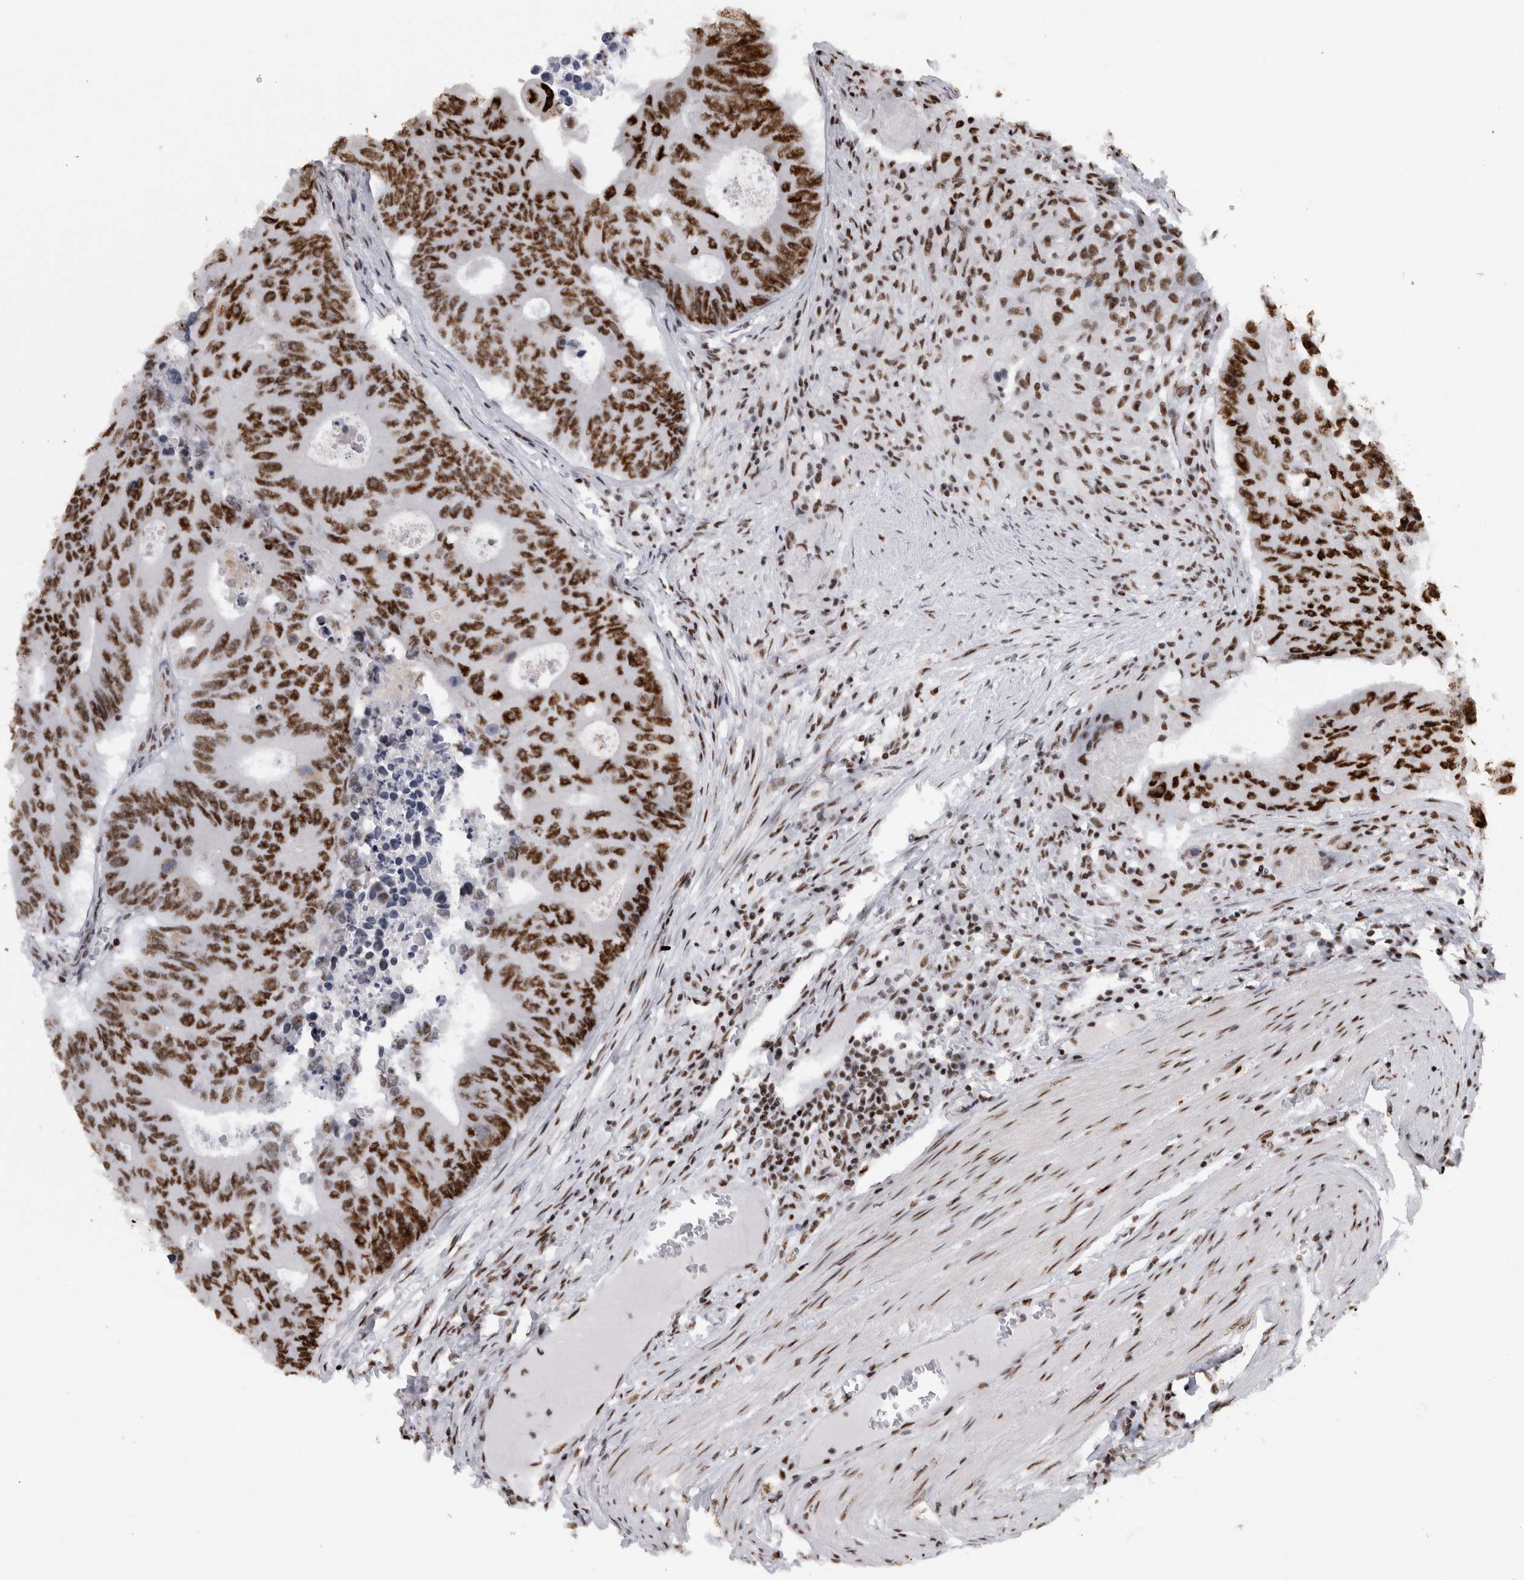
{"staining": {"intensity": "strong", "quantity": ">75%", "location": "nuclear"}, "tissue": "colorectal cancer", "cell_type": "Tumor cells", "image_type": "cancer", "snomed": [{"axis": "morphology", "description": "Adenocarcinoma, NOS"}, {"axis": "topography", "description": "Colon"}], "caption": "Tumor cells demonstrate strong nuclear expression in about >75% of cells in colorectal cancer (adenocarcinoma). Using DAB (3,3'-diaminobenzidine) (brown) and hematoxylin (blue) stains, captured at high magnification using brightfield microscopy.", "gene": "CDK11A", "patient": {"sex": "male", "age": 87}}